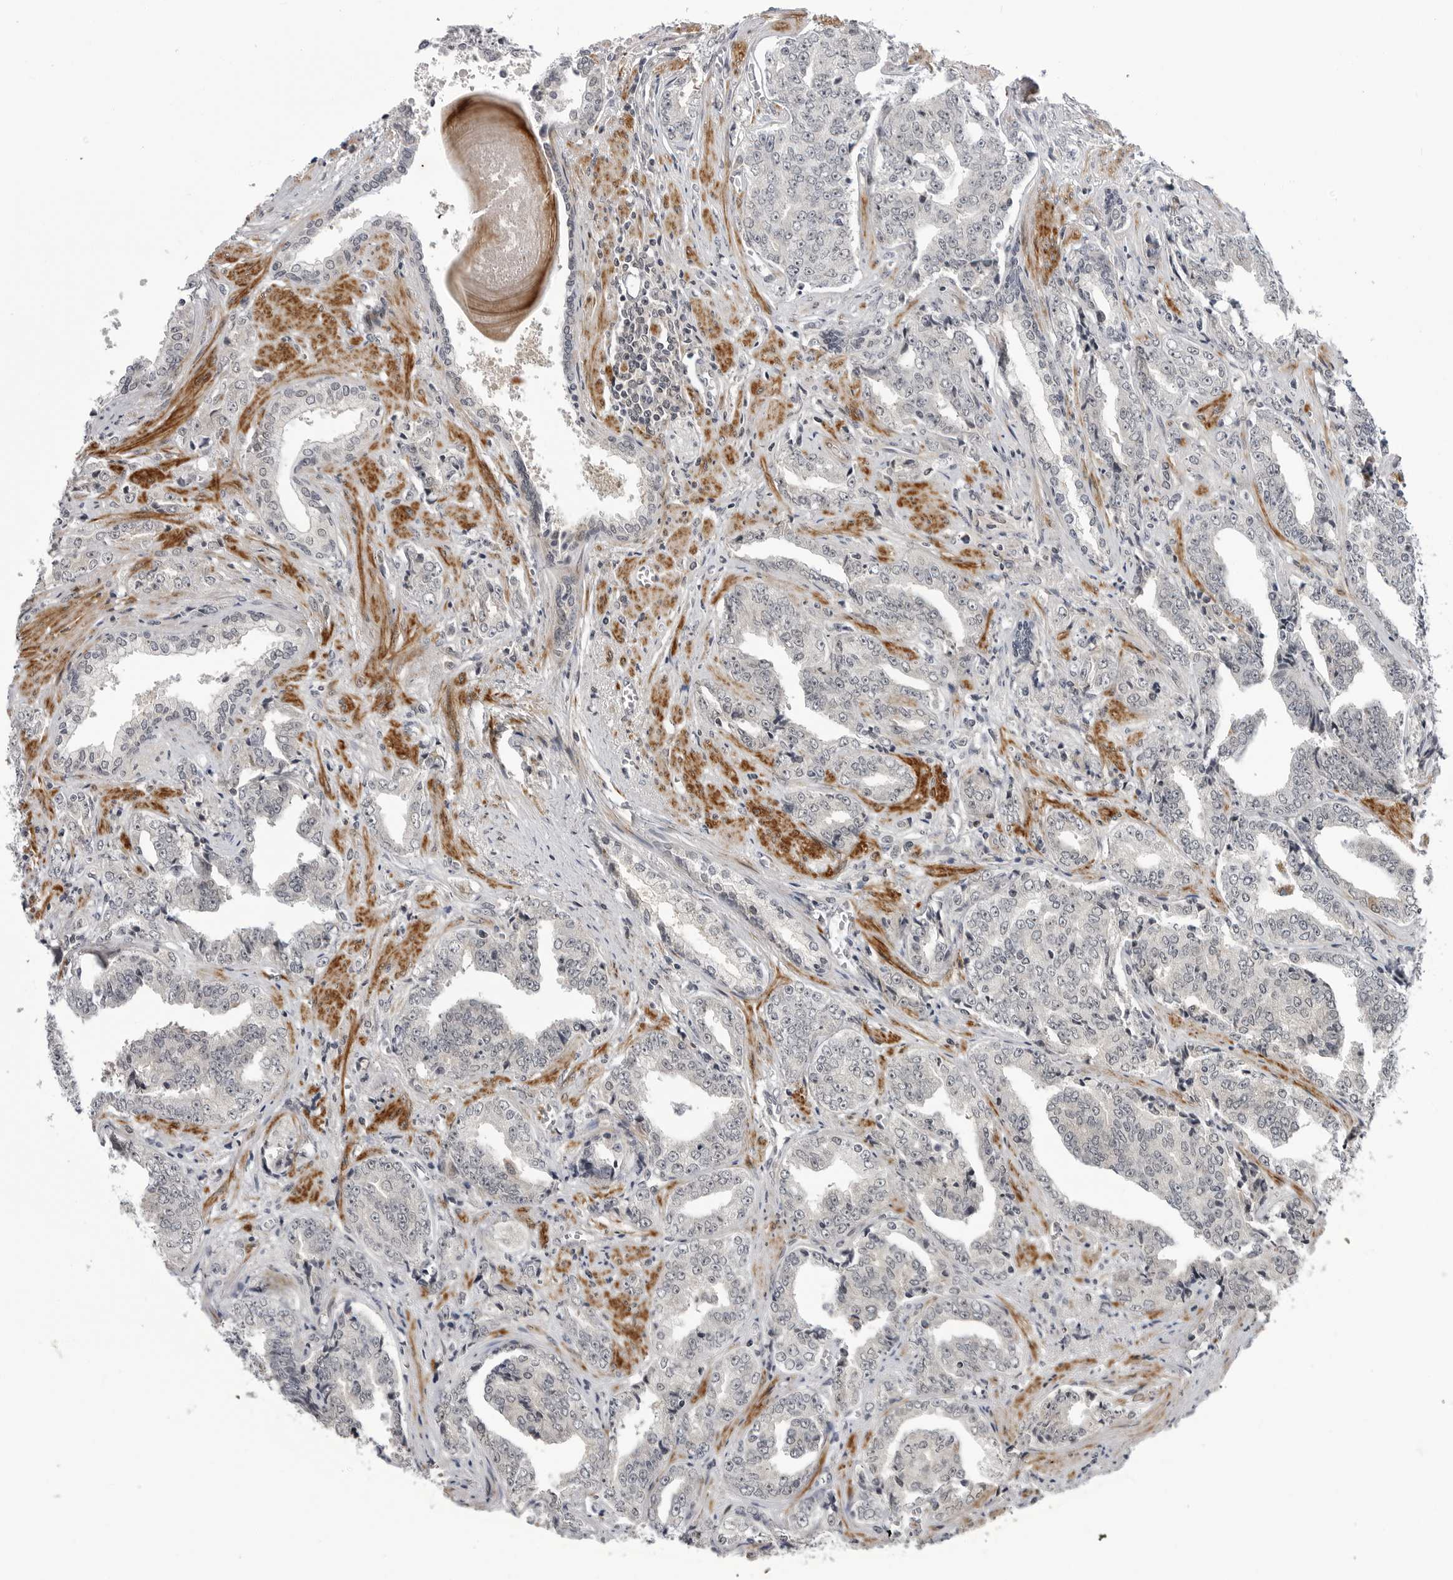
{"staining": {"intensity": "negative", "quantity": "none", "location": "none"}, "tissue": "prostate cancer", "cell_type": "Tumor cells", "image_type": "cancer", "snomed": [{"axis": "morphology", "description": "Adenocarcinoma, High grade"}, {"axis": "topography", "description": "Prostate"}], "caption": "Immunohistochemistry histopathology image of neoplastic tissue: human prostate cancer stained with DAB (3,3'-diaminobenzidine) displays no significant protein positivity in tumor cells.", "gene": "ADAMTS5", "patient": {"sex": "male", "age": 71}}